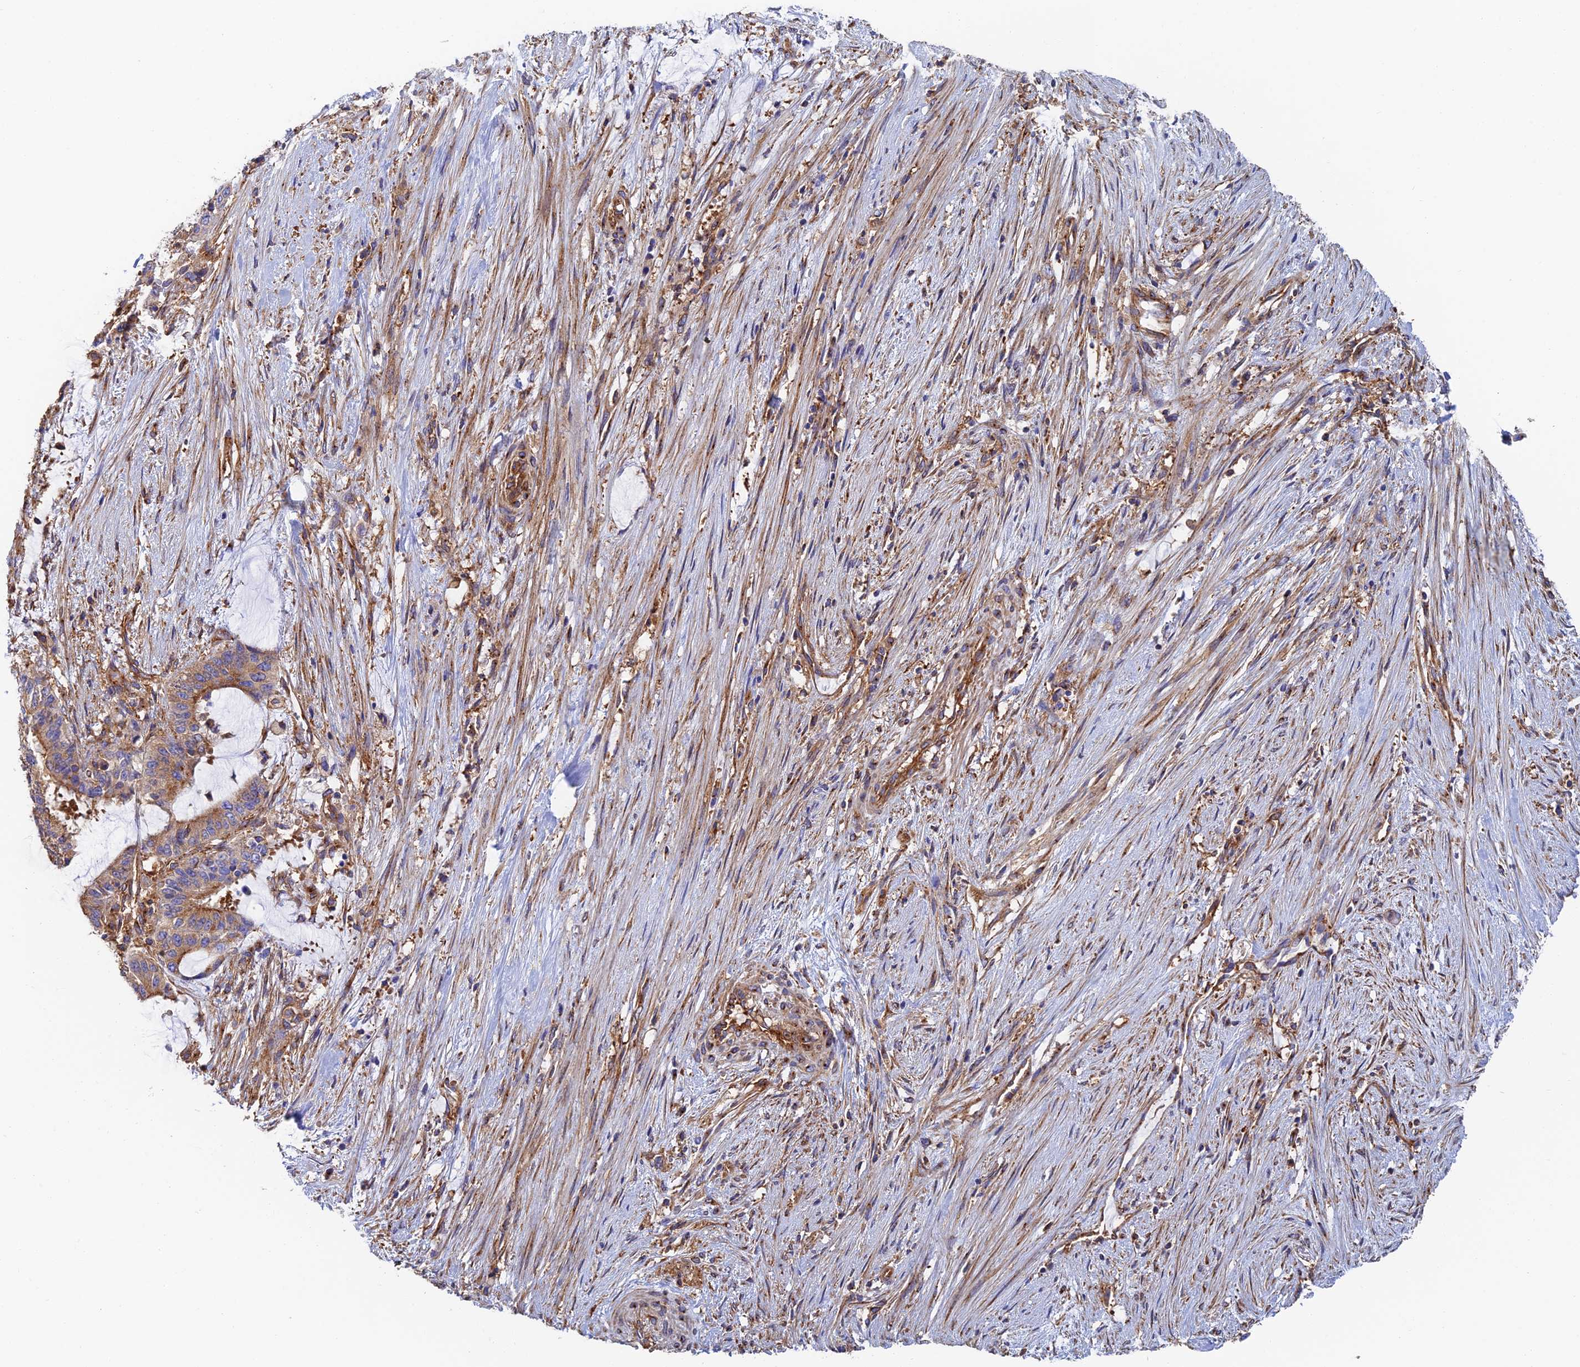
{"staining": {"intensity": "moderate", "quantity": "25%-75%", "location": "cytoplasmic/membranous"}, "tissue": "liver cancer", "cell_type": "Tumor cells", "image_type": "cancer", "snomed": [{"axis": "morphology", "description": "Normal tissue, NOS"}, {"axis": "morphology", "description": "Cholangiocarcinoma"}, {"axis": "topography", "description": "Liver"}, {"axis": "topography", "description": "Peripheral nerve tissue"}], "caption": "This micrograph reveals immunohistochemistry staining of human liver cancer, with medium moderate cytoplasmic/membranous staining in approximately 25%-75% of tumor cells.", "gene": "DCTN2", "patient": {"sex": "female", "age": 73}}